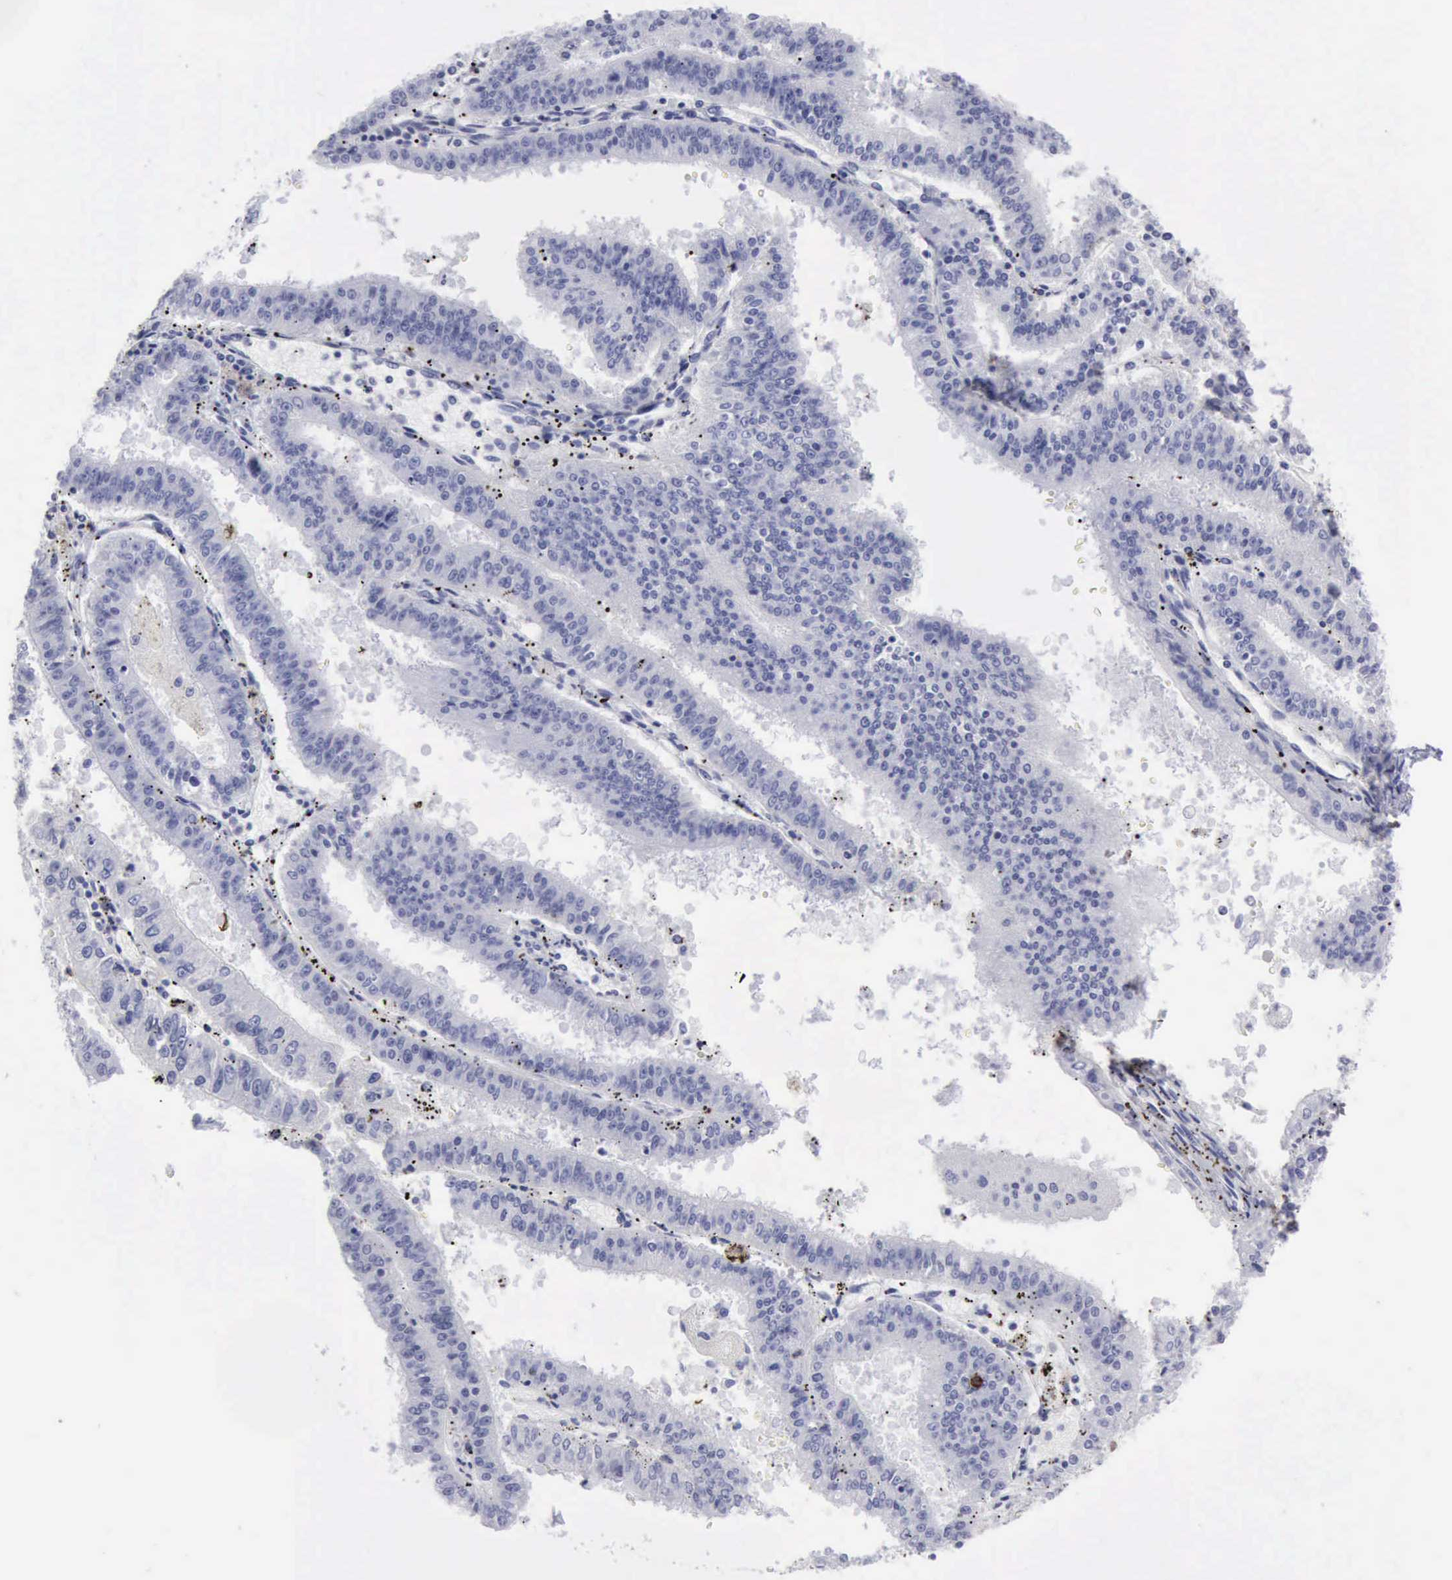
{"staining": {"intensity": "negative", "quantity": "none", "location": "none"}, "tissue": "endometrial cancer", "cell_type": "Tumor cells", "image_type": "cancer", "snomed": [{"axis": "morphology", "description": "Adenocarcinoma, NOS"}, {"axis": "topography", "description": "Endometrium"}], "caption": "High power microscopy micrograph of an immunohistochemistry (IHC) photomicrograph of endometrial adenocarcinoma, revealing no significant staining in tumor cells.", "gene": "NCAM1", "patient": {"sex": "female", "age": 66}}